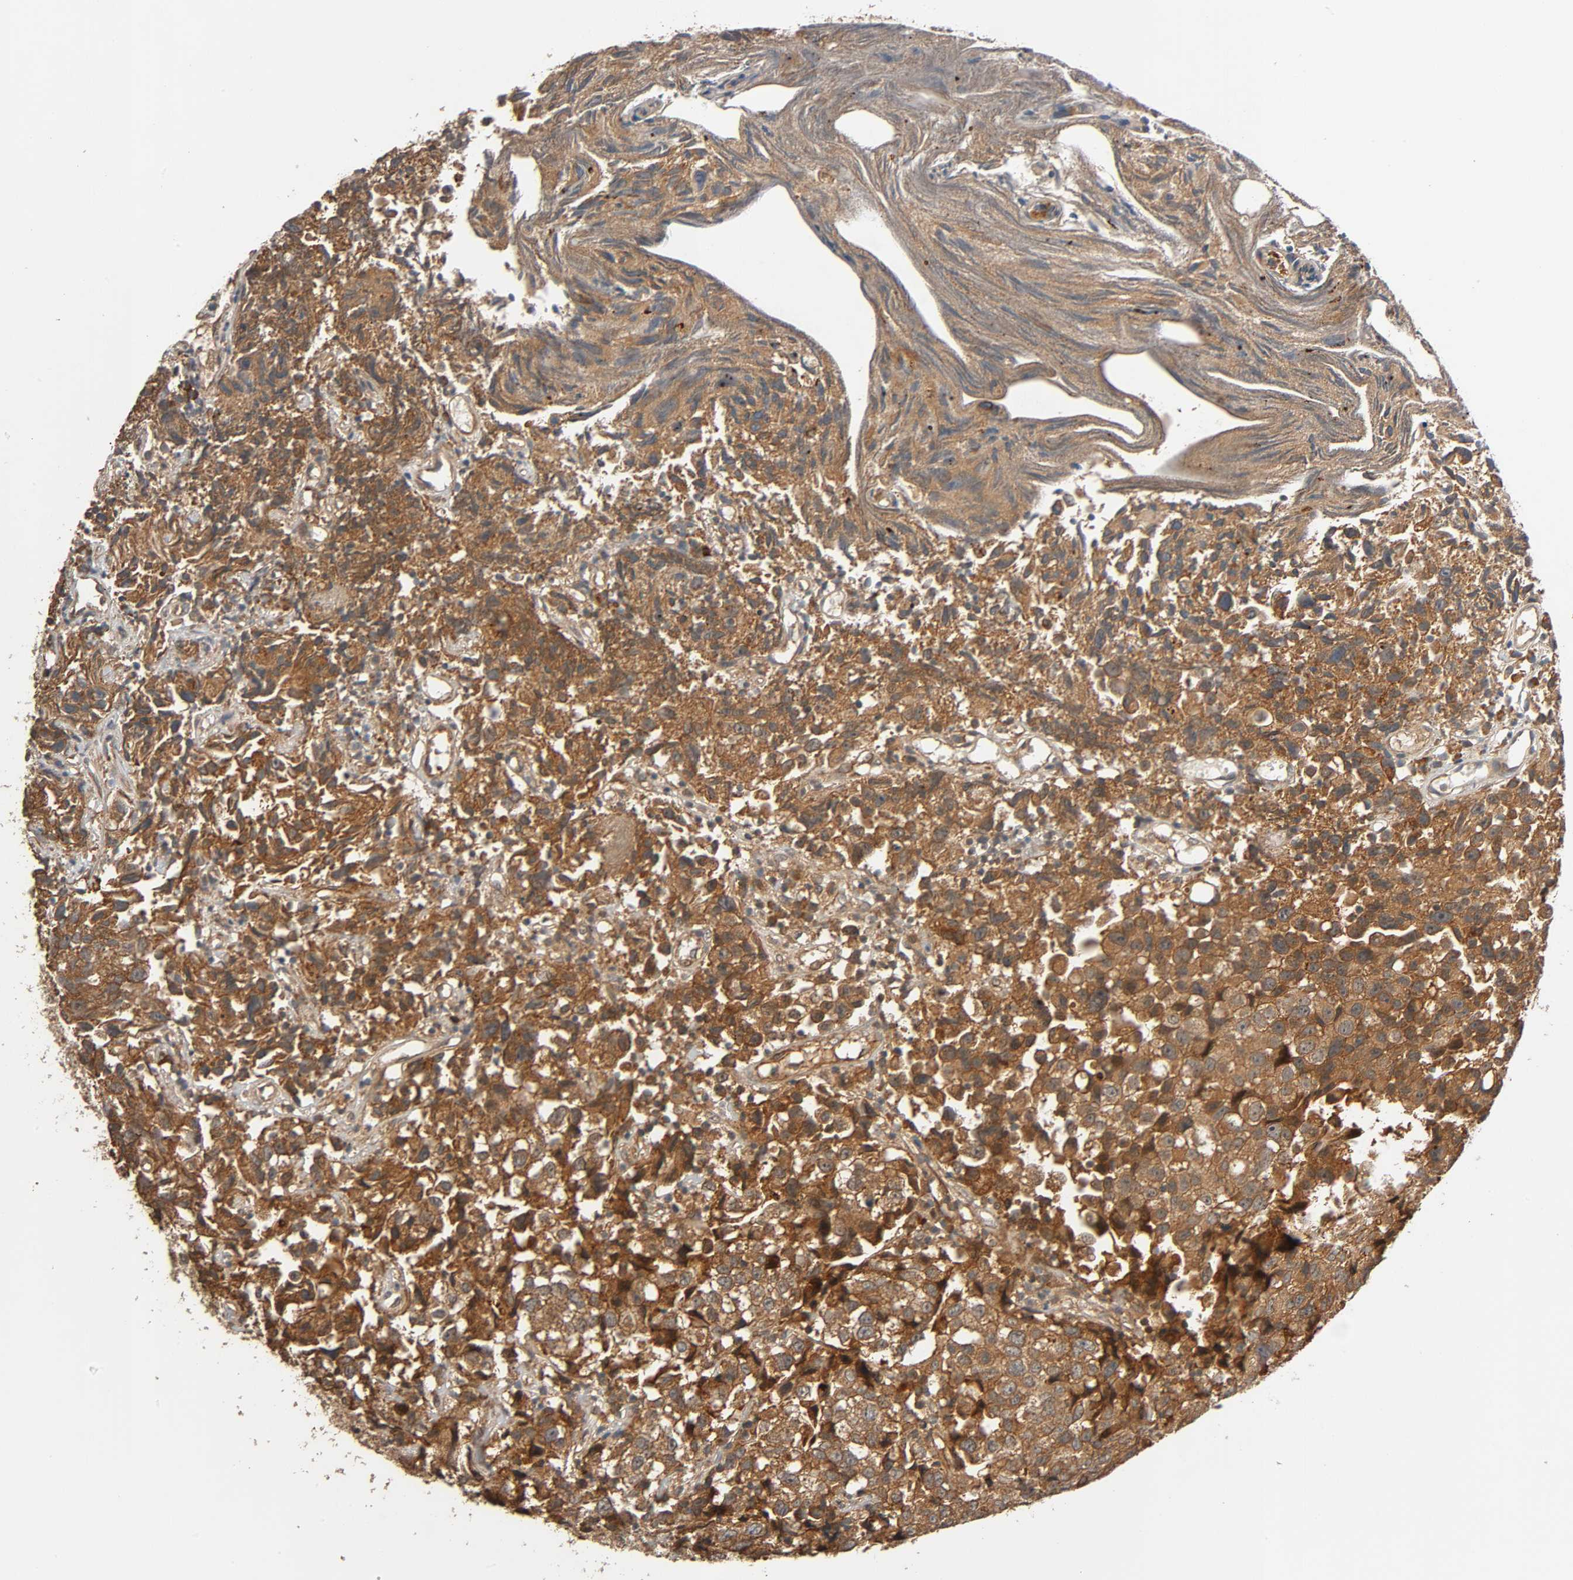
{"staining": {"intensity": "strong", "quantity": ">75%", "location": "cytoplasmic/membranous"}, "tissue": "urothelial cancer", "cell_type": "Tumor cells", "image_type": "cancer", "snomed": [{"axis": "morphology", "description": "Urothelial carcinoma, High grade"}, {"axis": "topography", "description": "Urinary bladder"}], "caption": "High-grade urothelial carcinoma stained with a protein marker demonstrates strong staining in tumor cells.", "gene": "MAP3K8", "patient": {"sex": "female", "age": 75}}